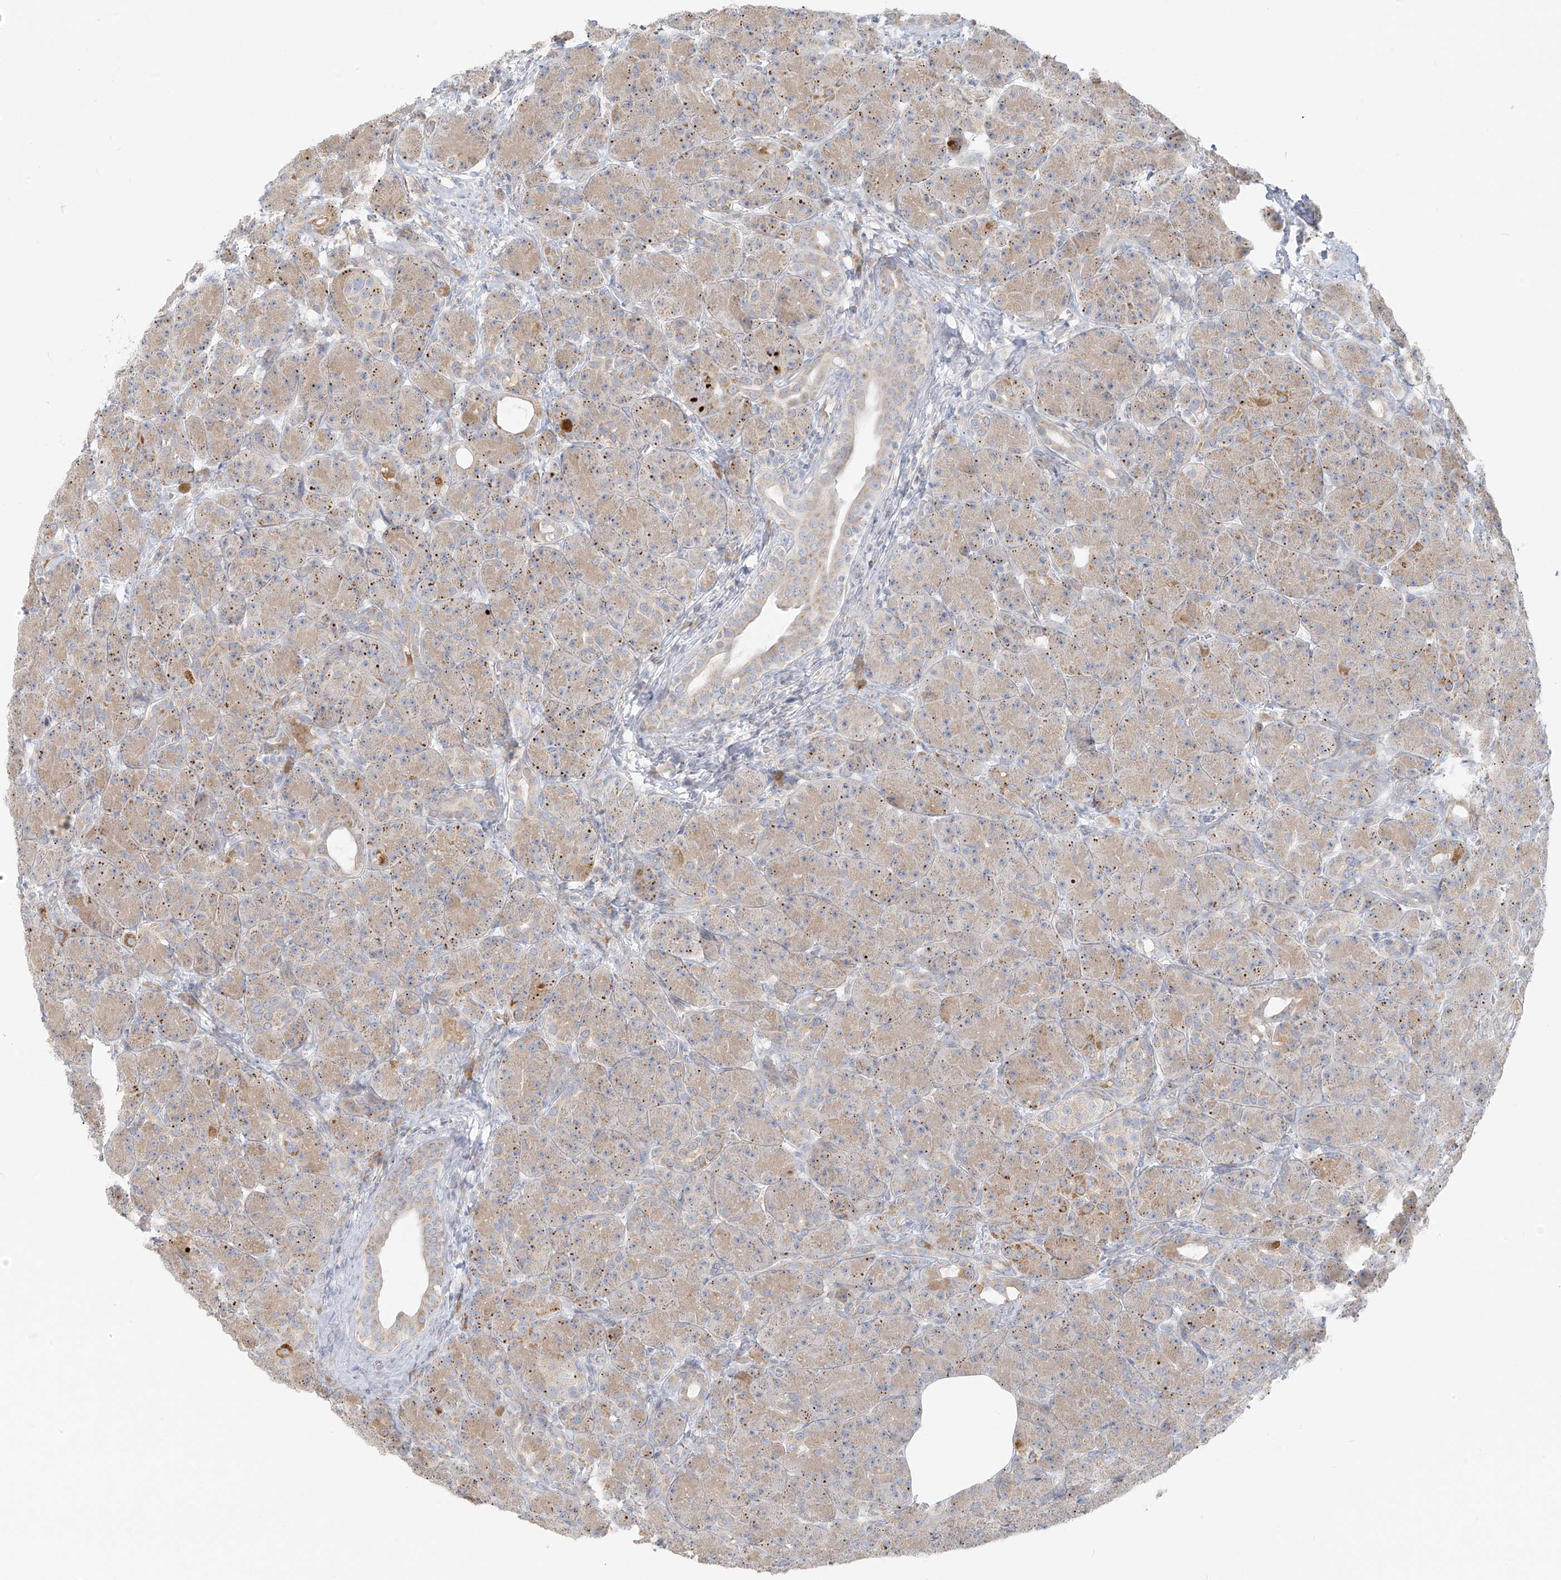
{"staining": {"intensity": "weak", "quantity": "25%-75%", "location": "cytoplasmic/membranous"}, "tissue": "pancreas", "cell_type": "Exocrine glandular cells", "image_type": "normal", "snomed": [{"axis": "morphology", "description": "Normal tissue, NOS"}, {"axis": "topography", "description": "Pancreas"}], "caption": "Protein staining of unremarkable pancreas demonstrates weak cytoplasmic/membranous staining in approximately 25%-75% of exocrine glandular cells. The protein is shown in brown color, while the nuclei are stained blue.", "gene": "UST", "patient": {"sex": "male", "age": 63}}